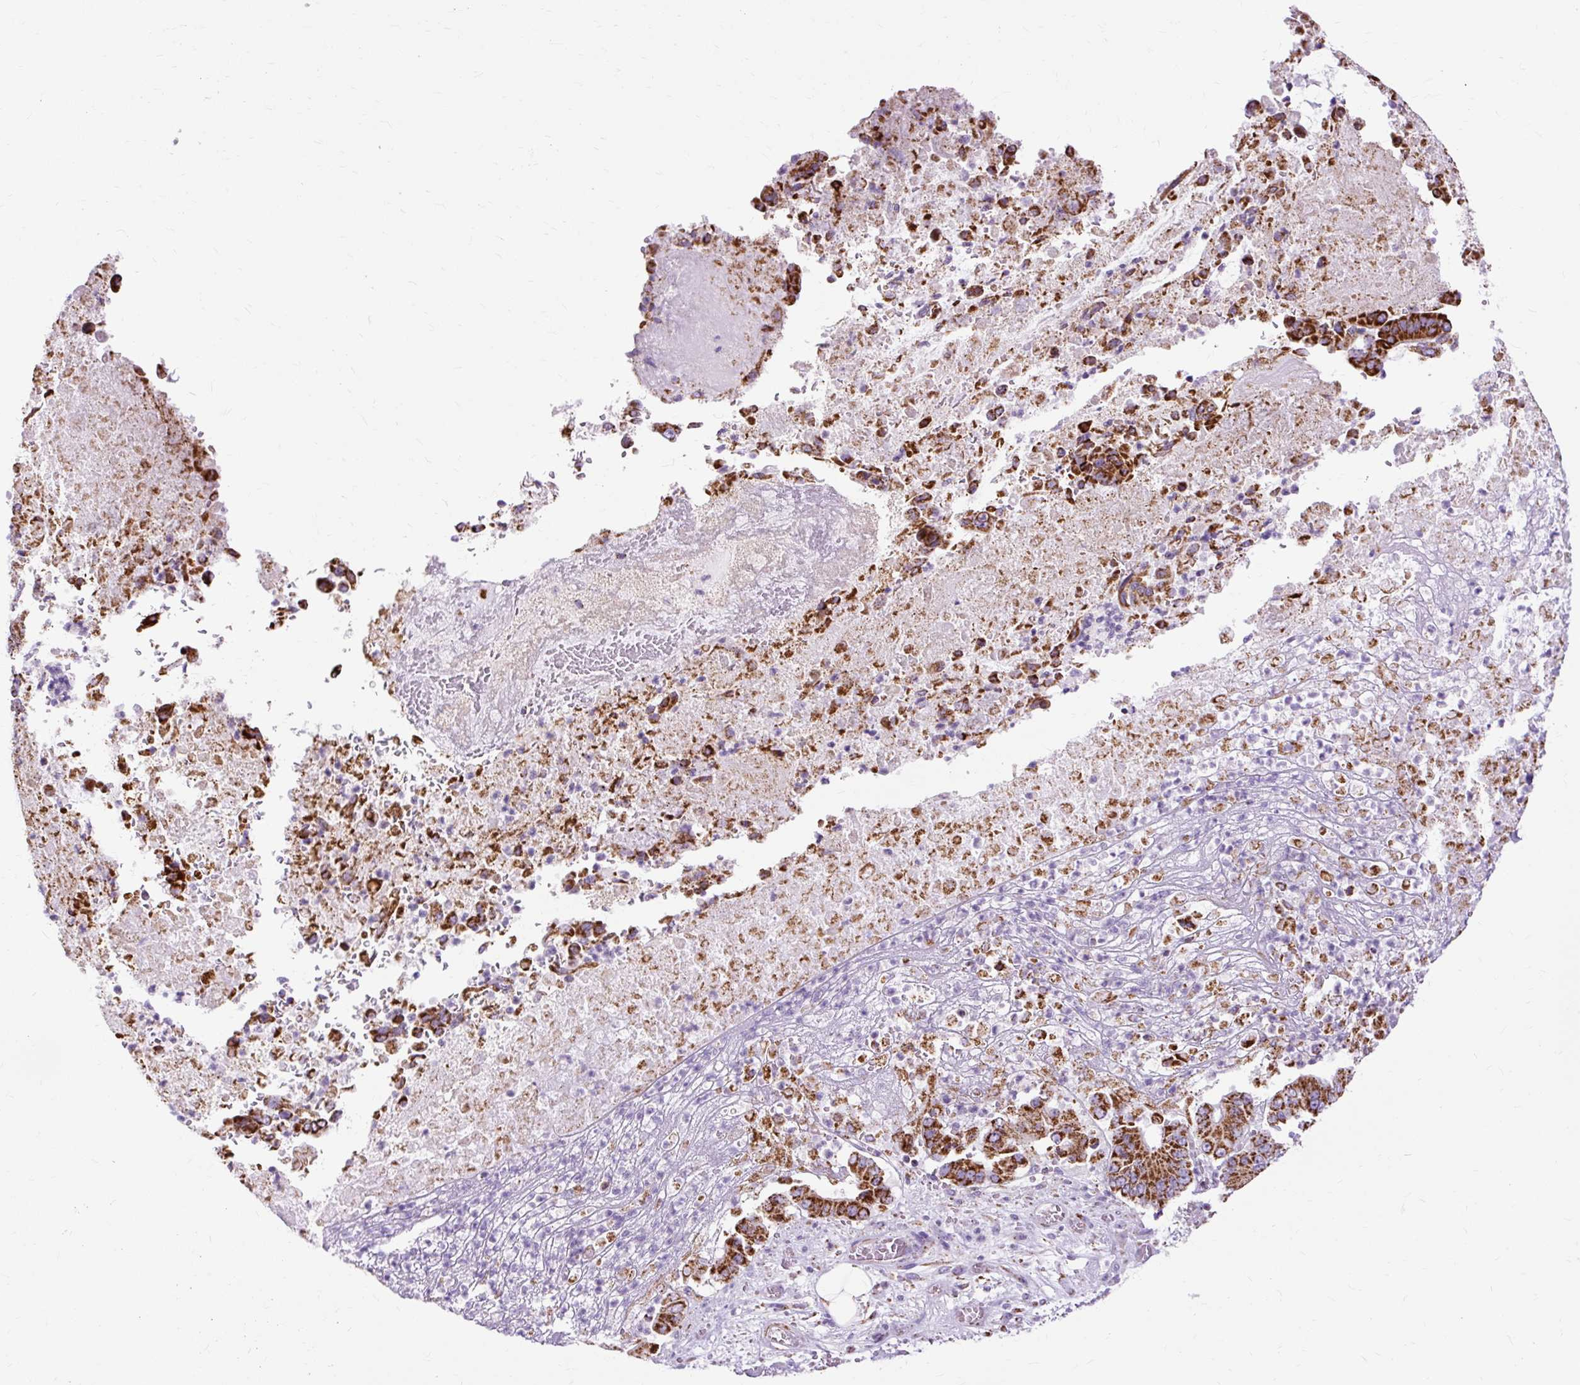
{"staining": {"intensity": "strong", "quantity": ">75%", "location": "cytoplasmic/membranous"}, "tissue": "pancreatic cancer", "cell_type": "Tumor cells", "image_type": "cancer", "snomed": [{"axis": "morphology", "description": "Adenocarcinoma, NOS"}, {"axis": "topography", "description": "Pancreas"}], "caption": "Pancreatic adenocarcinoma stained with immunohistochemistry (IHC) displays strong cytoplasmic/membranous expression in about >75% of tumor cells.", "gene": "DLAT", "patient": {"sex": "female", "age": 77}}